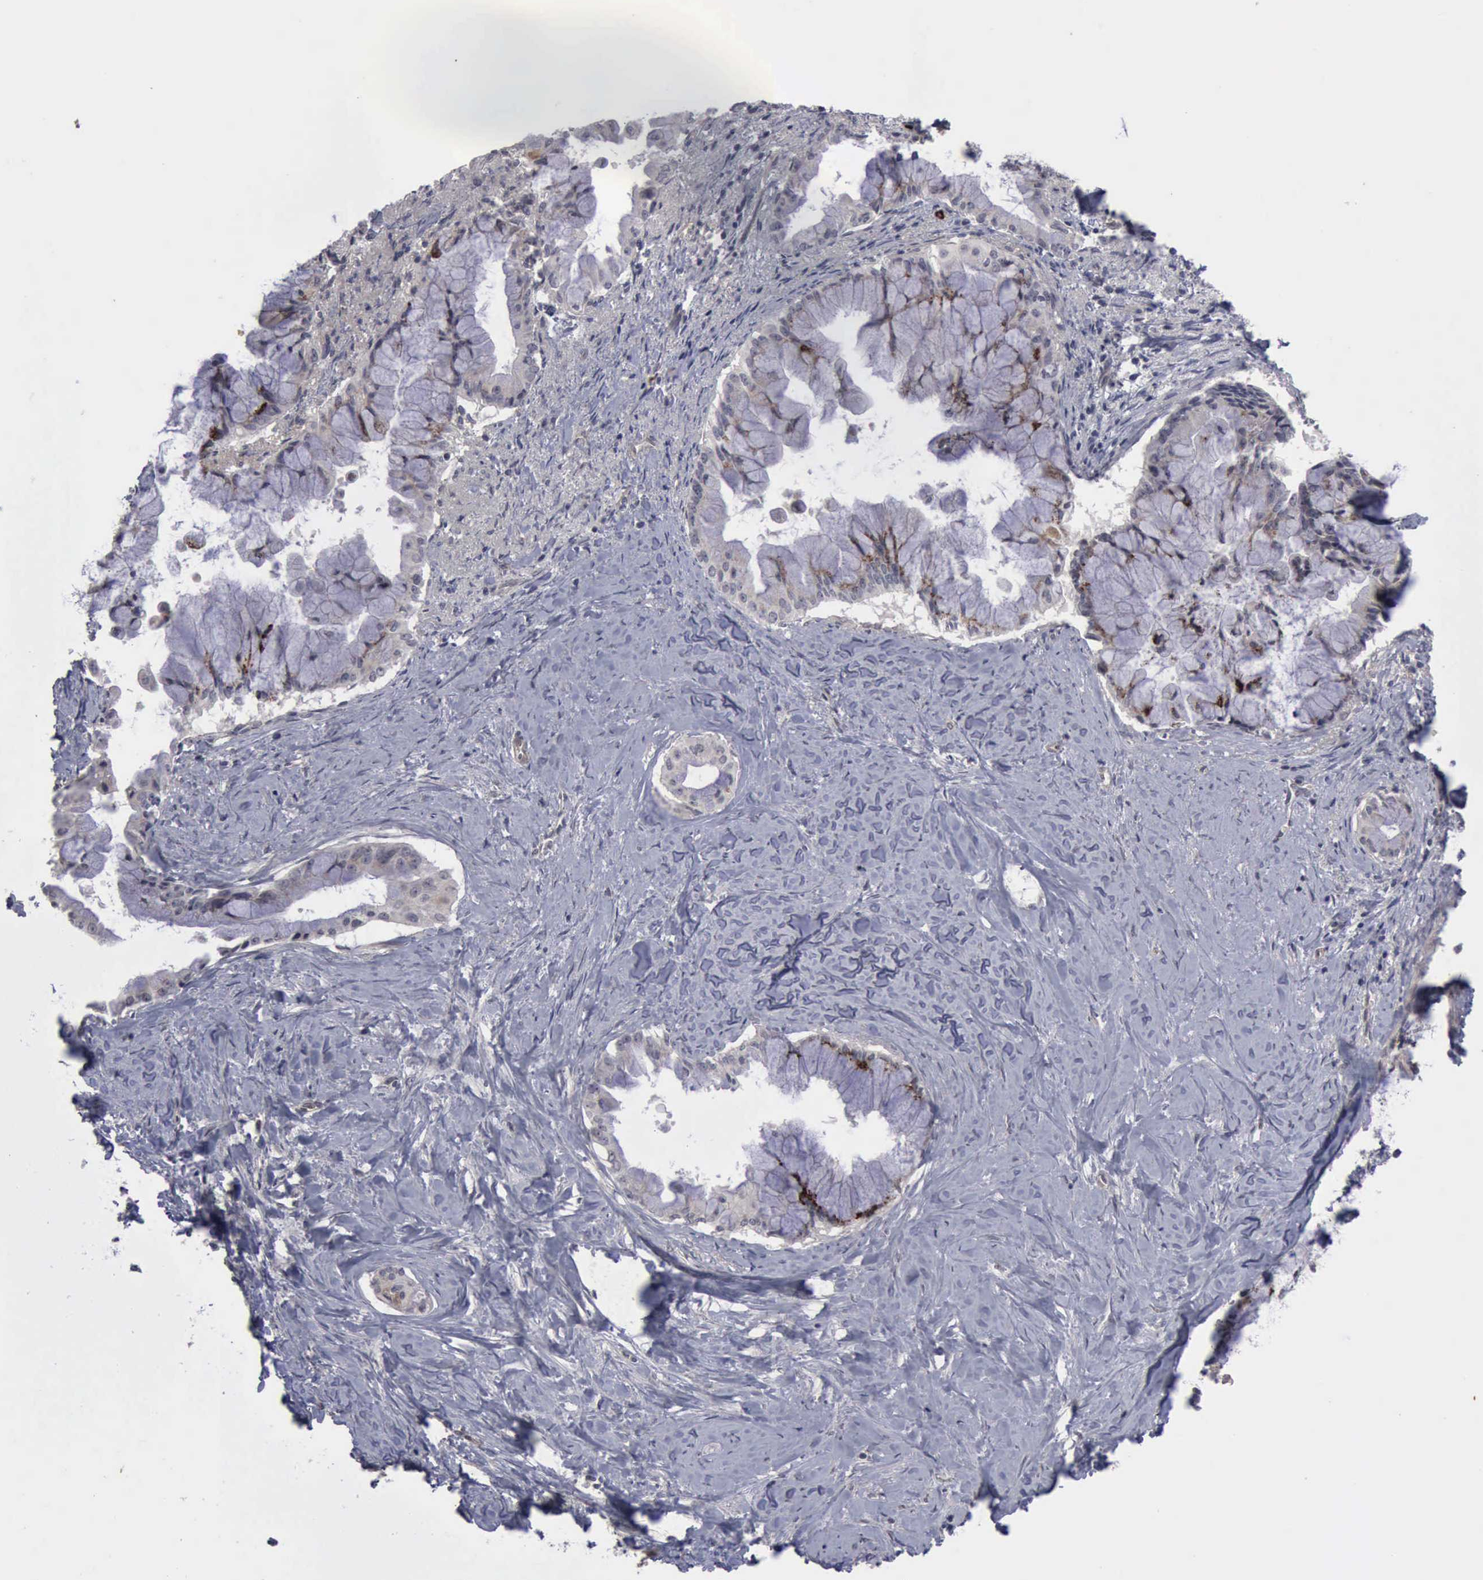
{"staining": {"intensity": "moderate", "quantity": "<25%", "location": "cytoplasmic/membranous"}, "tissue": "pancreatic cancer", "cell_type": "Tumor cells", "image_type": "cancer", "snomed": [{"axis": "morphology", "description": "Adenocarcinoma, NOS"}, {"axis": "topography", "description": "Pancreas"}], "caption": "Pancreatic cancer tissue exhibits moderate cytoplasmic/membranous staining in about <25% of tumor cells, visualized by immunohistochemistry. Immunohistochemistry (ihc) stains the protein in brown and the nuclei are stained blue.", "gene": "MMP9", "patient": {"sex": "male", "age": 59}}